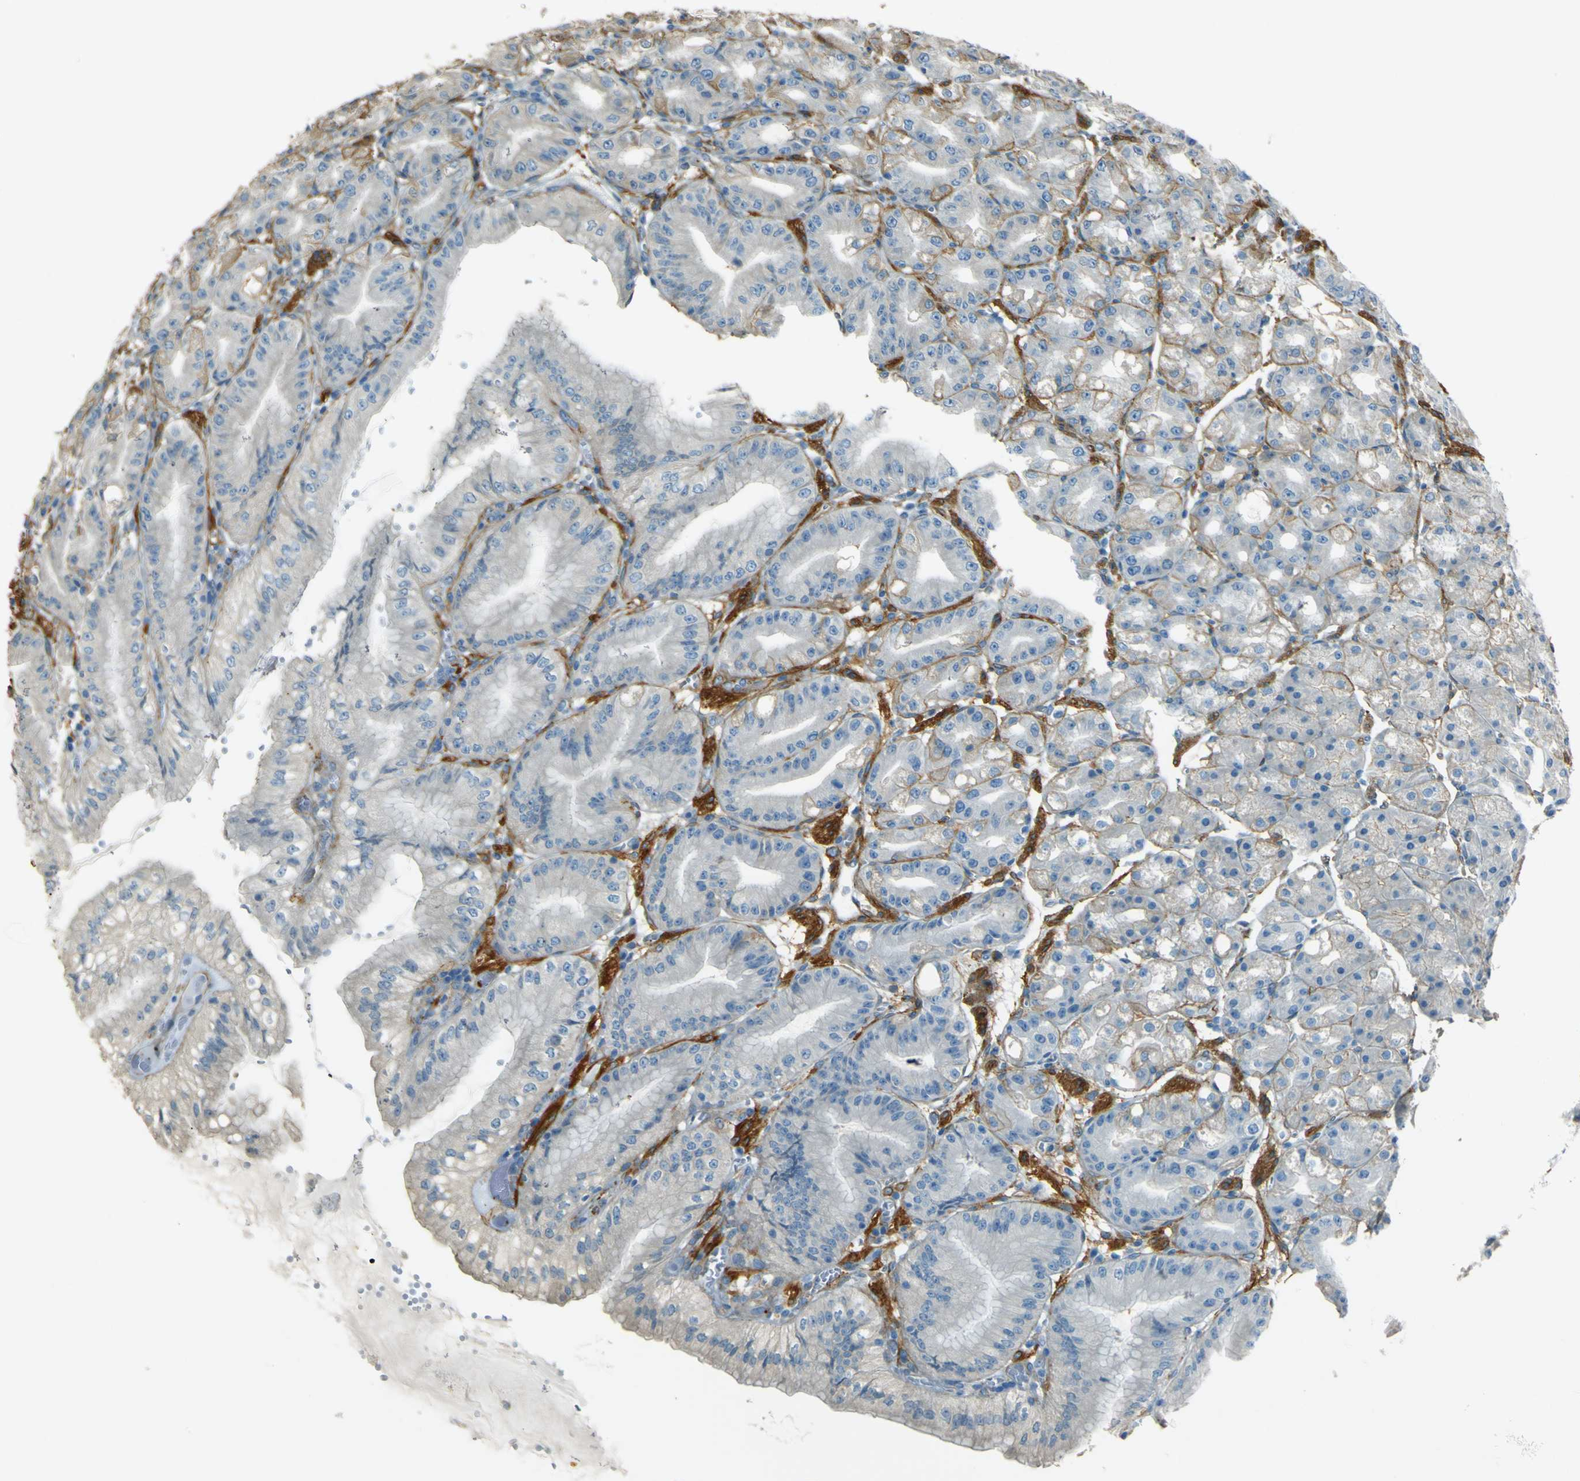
{"staining": {"intensity": "moderate", "quantity": "<25%", "location": "cytoplasmic/membranous"}, "tissue": "stomach", "cell_type": "Glandular cells", "image_type": "normal", "snomed": [{"axis": "morphology", "description": "Normal tissue, NOS"}, {"axis": "topography", "description": "Stomach, lower"}], "caption": "Protein analysis of unremarkable stomach reveals moderate cytoplasmic/membranous positivity in about <25% of glandular cells. The protein of interest is stained brown, and the nuclei are stained in blue (DAB (3,3'-diaminobenzidine) IHC with brightfield microscopy, high magnification).", "gene": "NEXN", "patient": {"sex": "male", "age": 71}}